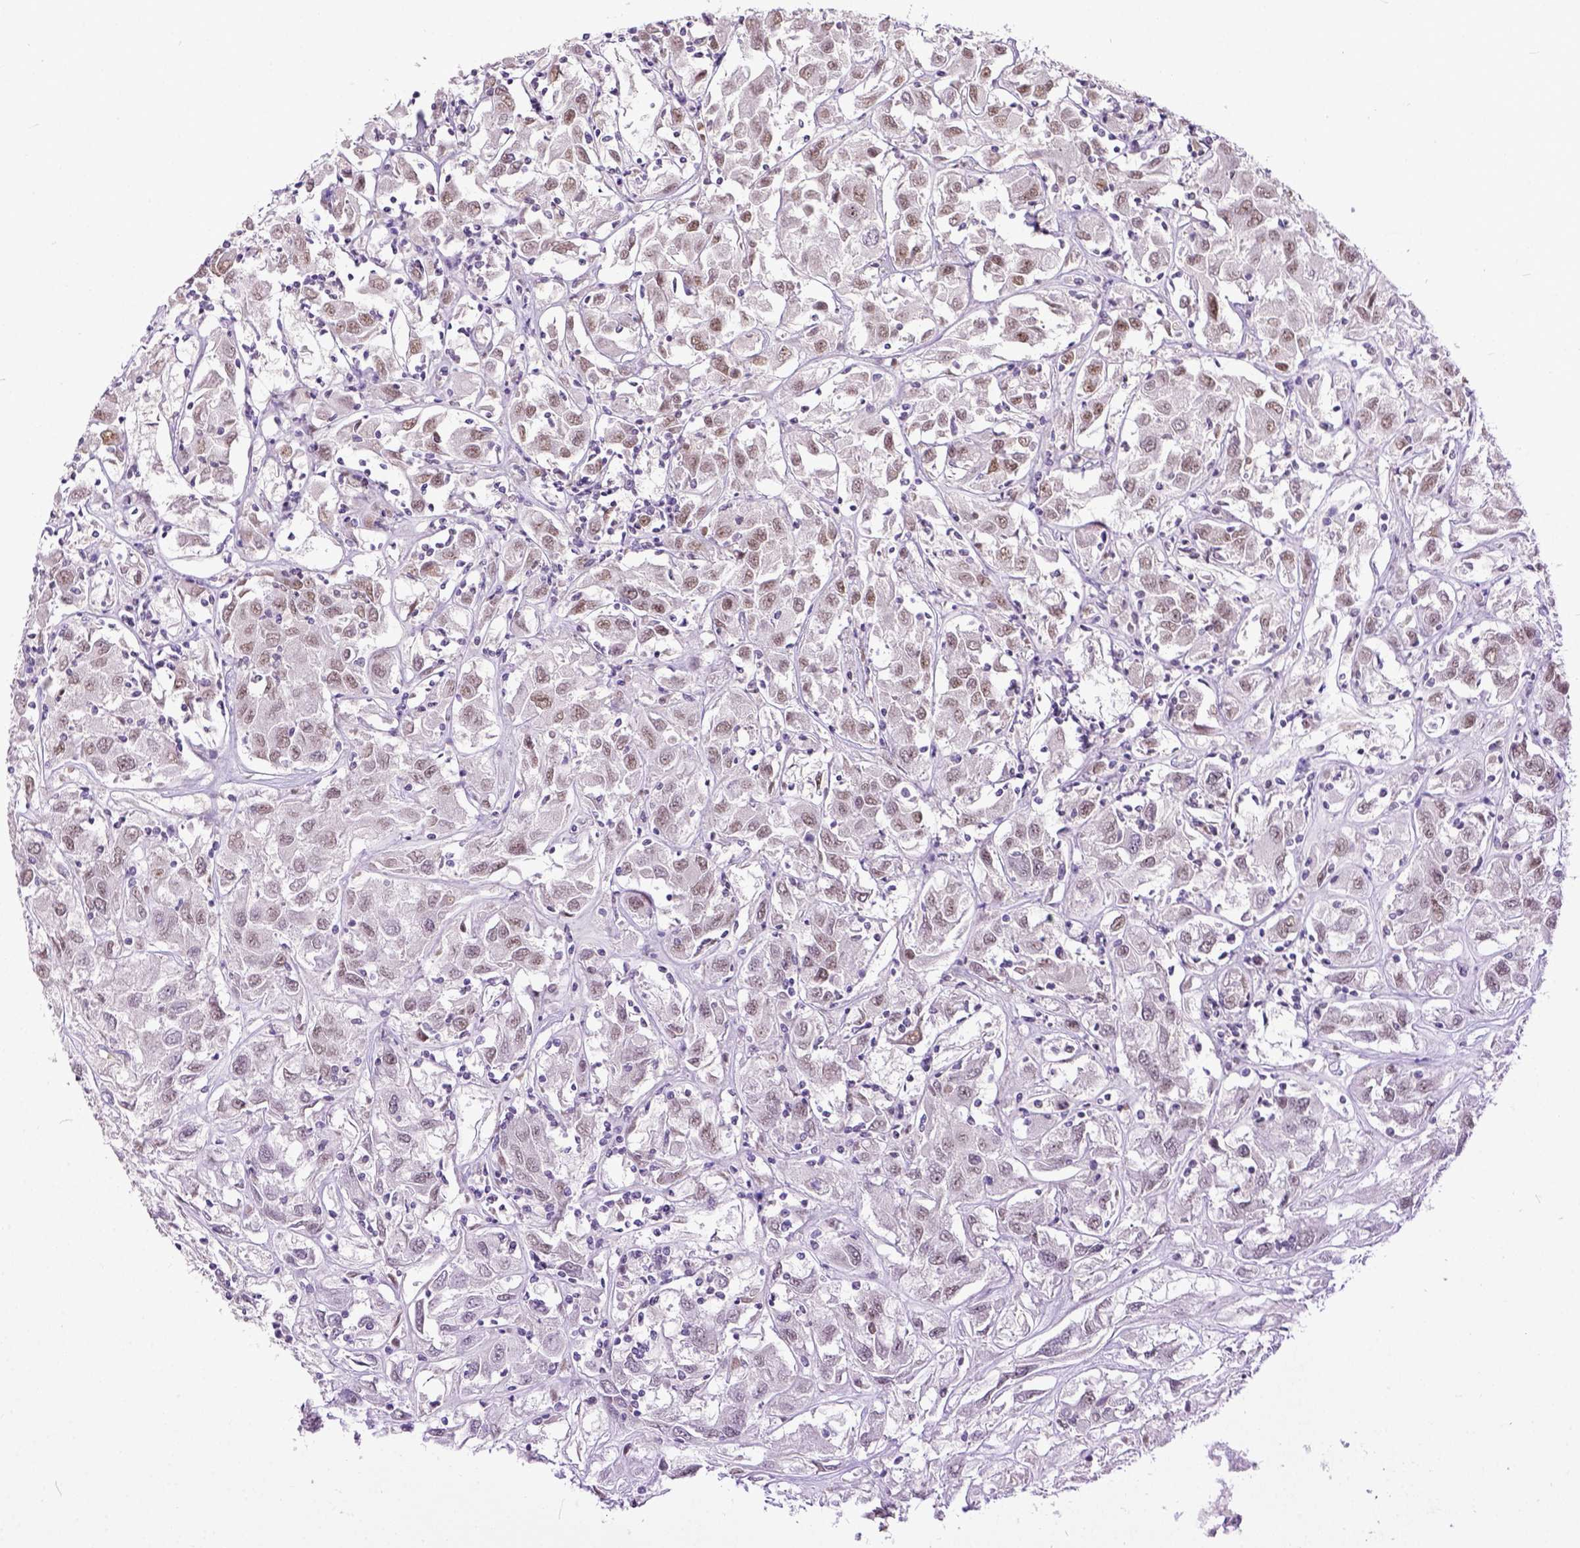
{"staining": {"intensity": "weak", "quantity": ">75%", "location": "nuclear"}, "tissue": "renal cancer", "cell_type": "Tumor cells", "image_type": "cancer", "snomed": [{"axis": "morphology", "description": "Adenocarcinoma, NOS"}, {"axis": "topography", "description": "Kidney"}], "caption": "DAB immunohistochemical staining of adenocarcinoma (renal) displays weak nuclear protein positivity in approximately >75% of tumor cells.", "gene": "ERCC1", "patient": {"sex": "female", "age": 76}}